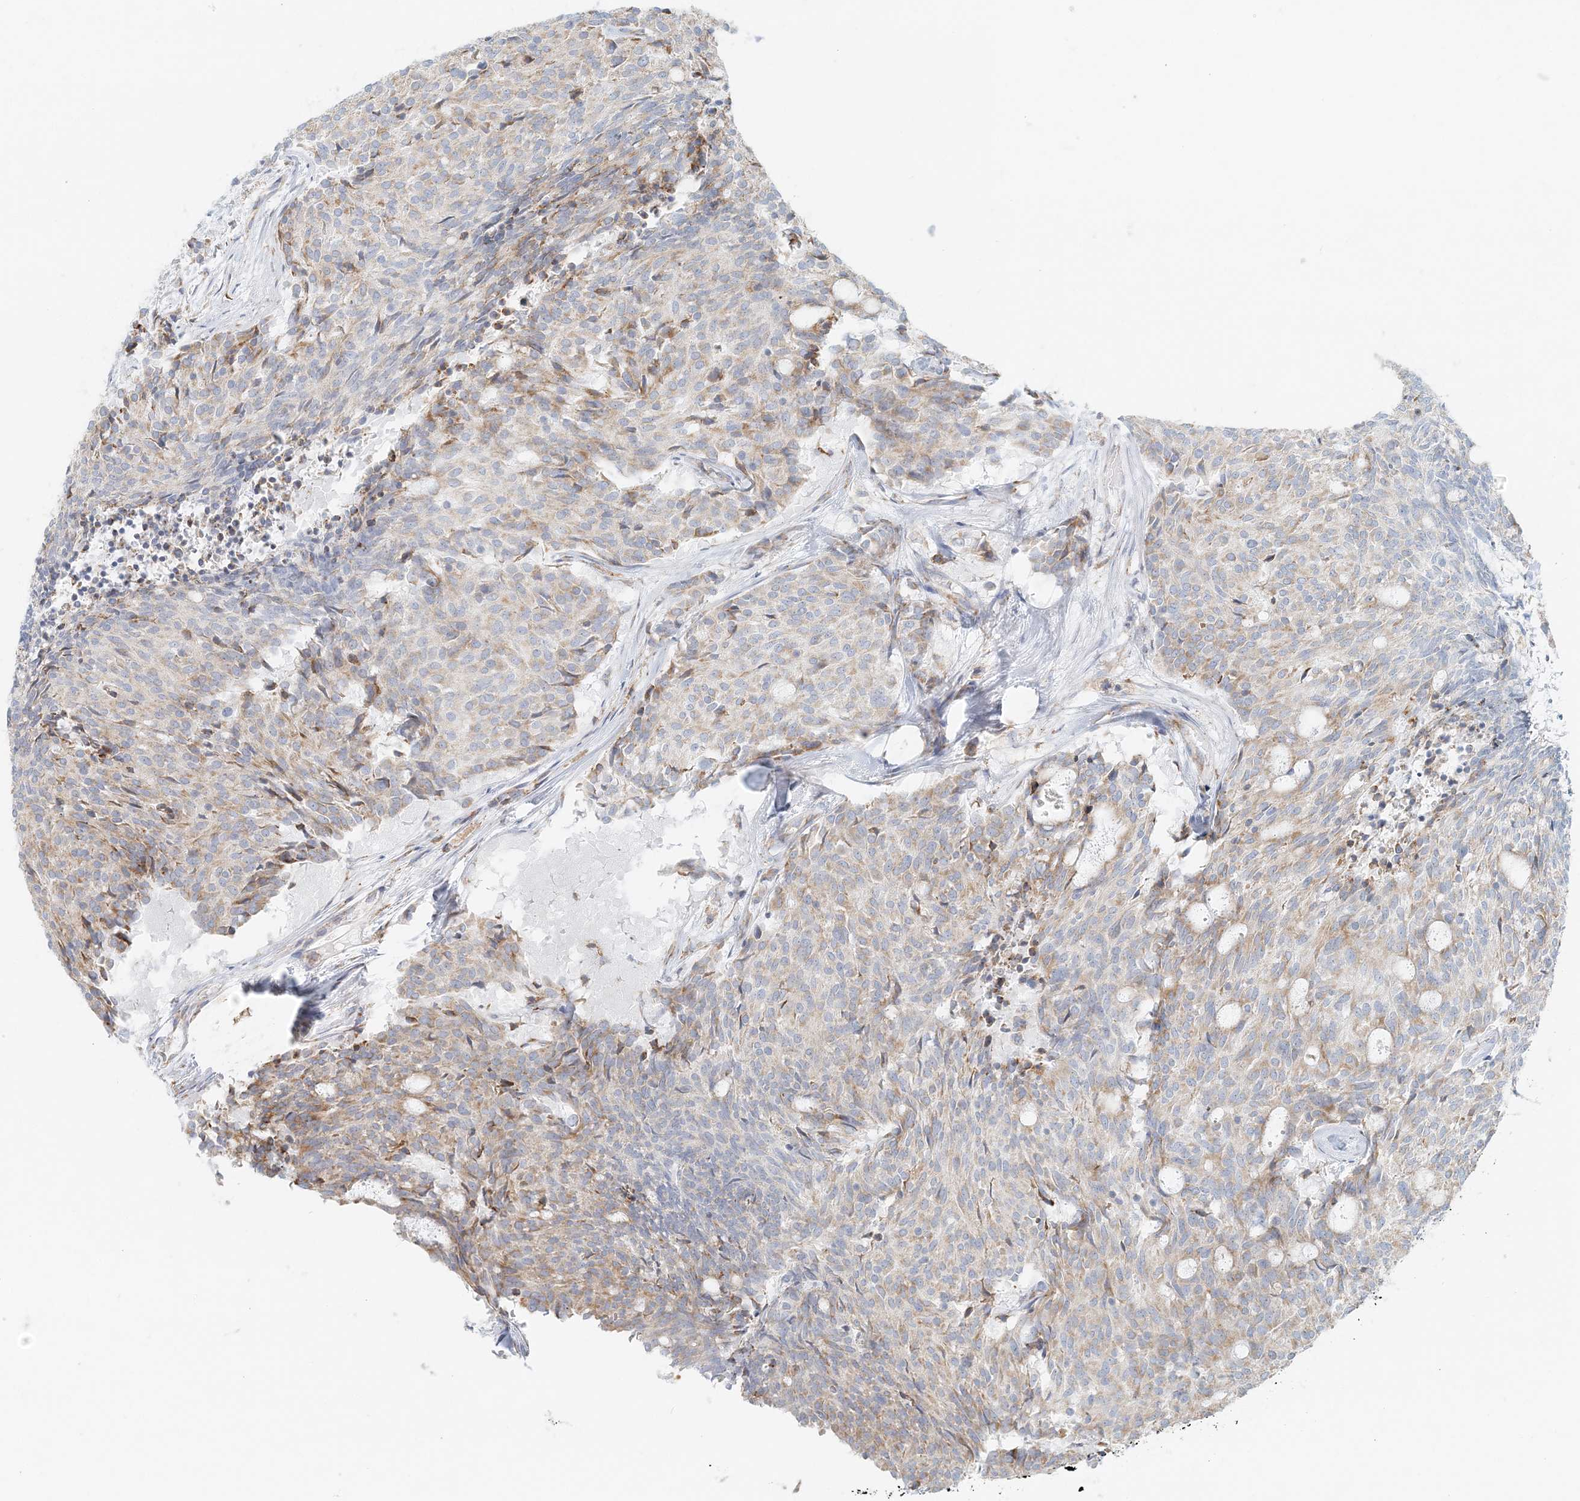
{"staining": {"intensity": "moderate", "quantity": "<25%", "location": "cytoplasmic/membranous"}, "tissue": "carcinoid", "cell_type": "Tumor cells", "image_type": "cancer", "snomed": [{"axis": "morphology", "description": "Carcinoid, malignant, NOS"}, {"axis": "topography", "description": "Pancreas"}], "caption": "Carcinoid stained with a protein marker displays moderate staining in tumor cells.", "gene": "STK11IP", "patient": {"sex": "female", "age": 54}}